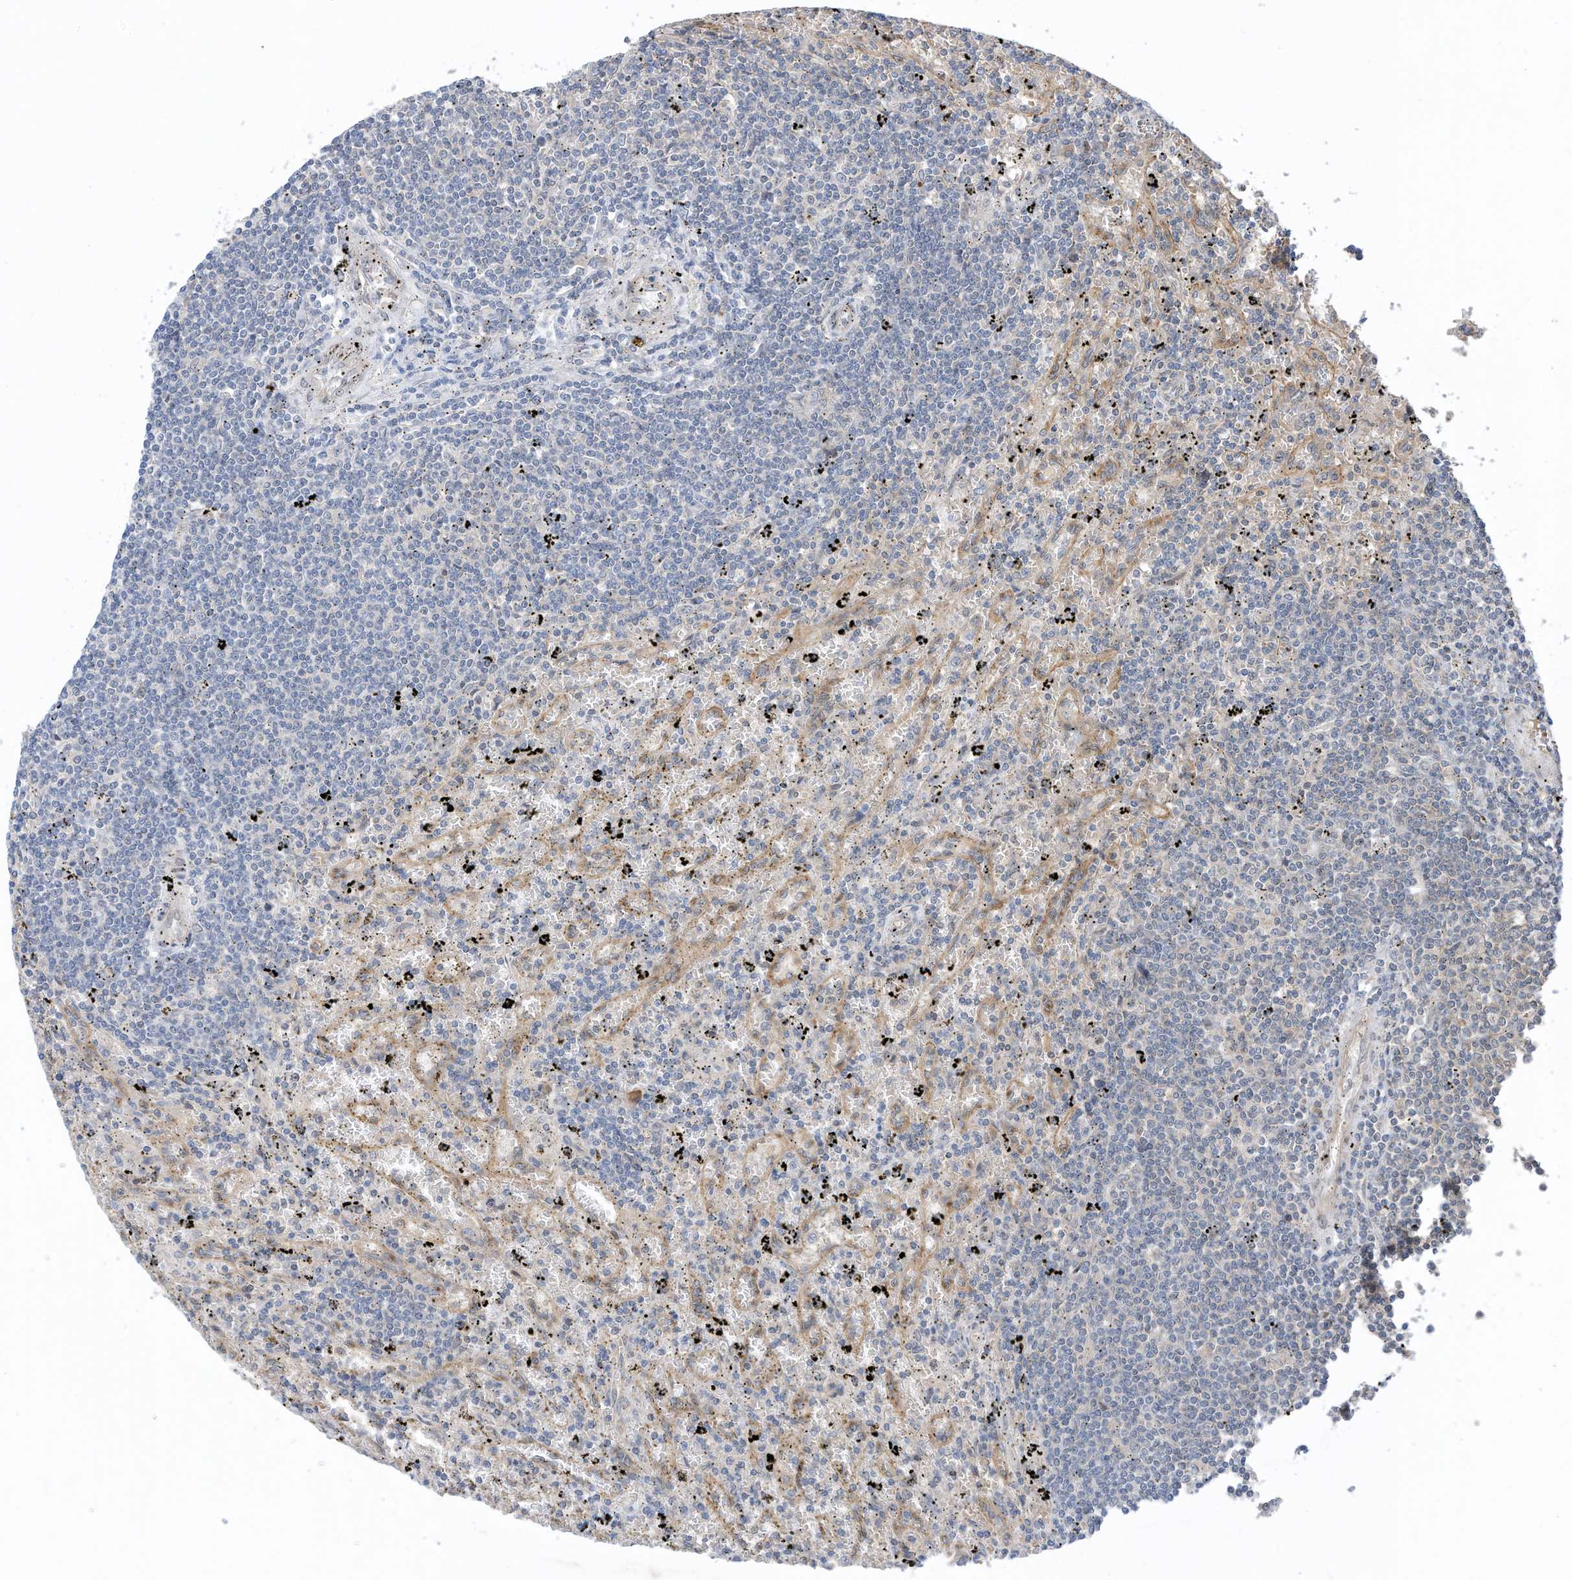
{"staining": {"intensity": "negative", "quantity": "none", "location": "none"}, "tissue": "lymphoma", "cell_type": "Tumor cells", "image_type": "cancer", "snomed": [{"axis": "morphology", "description": "Malignant lymphoma, non-Hodgkin's type, Low grade"}, {"axis": "topography", "description": "Spleen"}], "caption": "This is an IHC image of human lymphoma. There is no staining in tumor cells.", "gene": "REC8", "patient": {"sex": "male", "age": 76}}